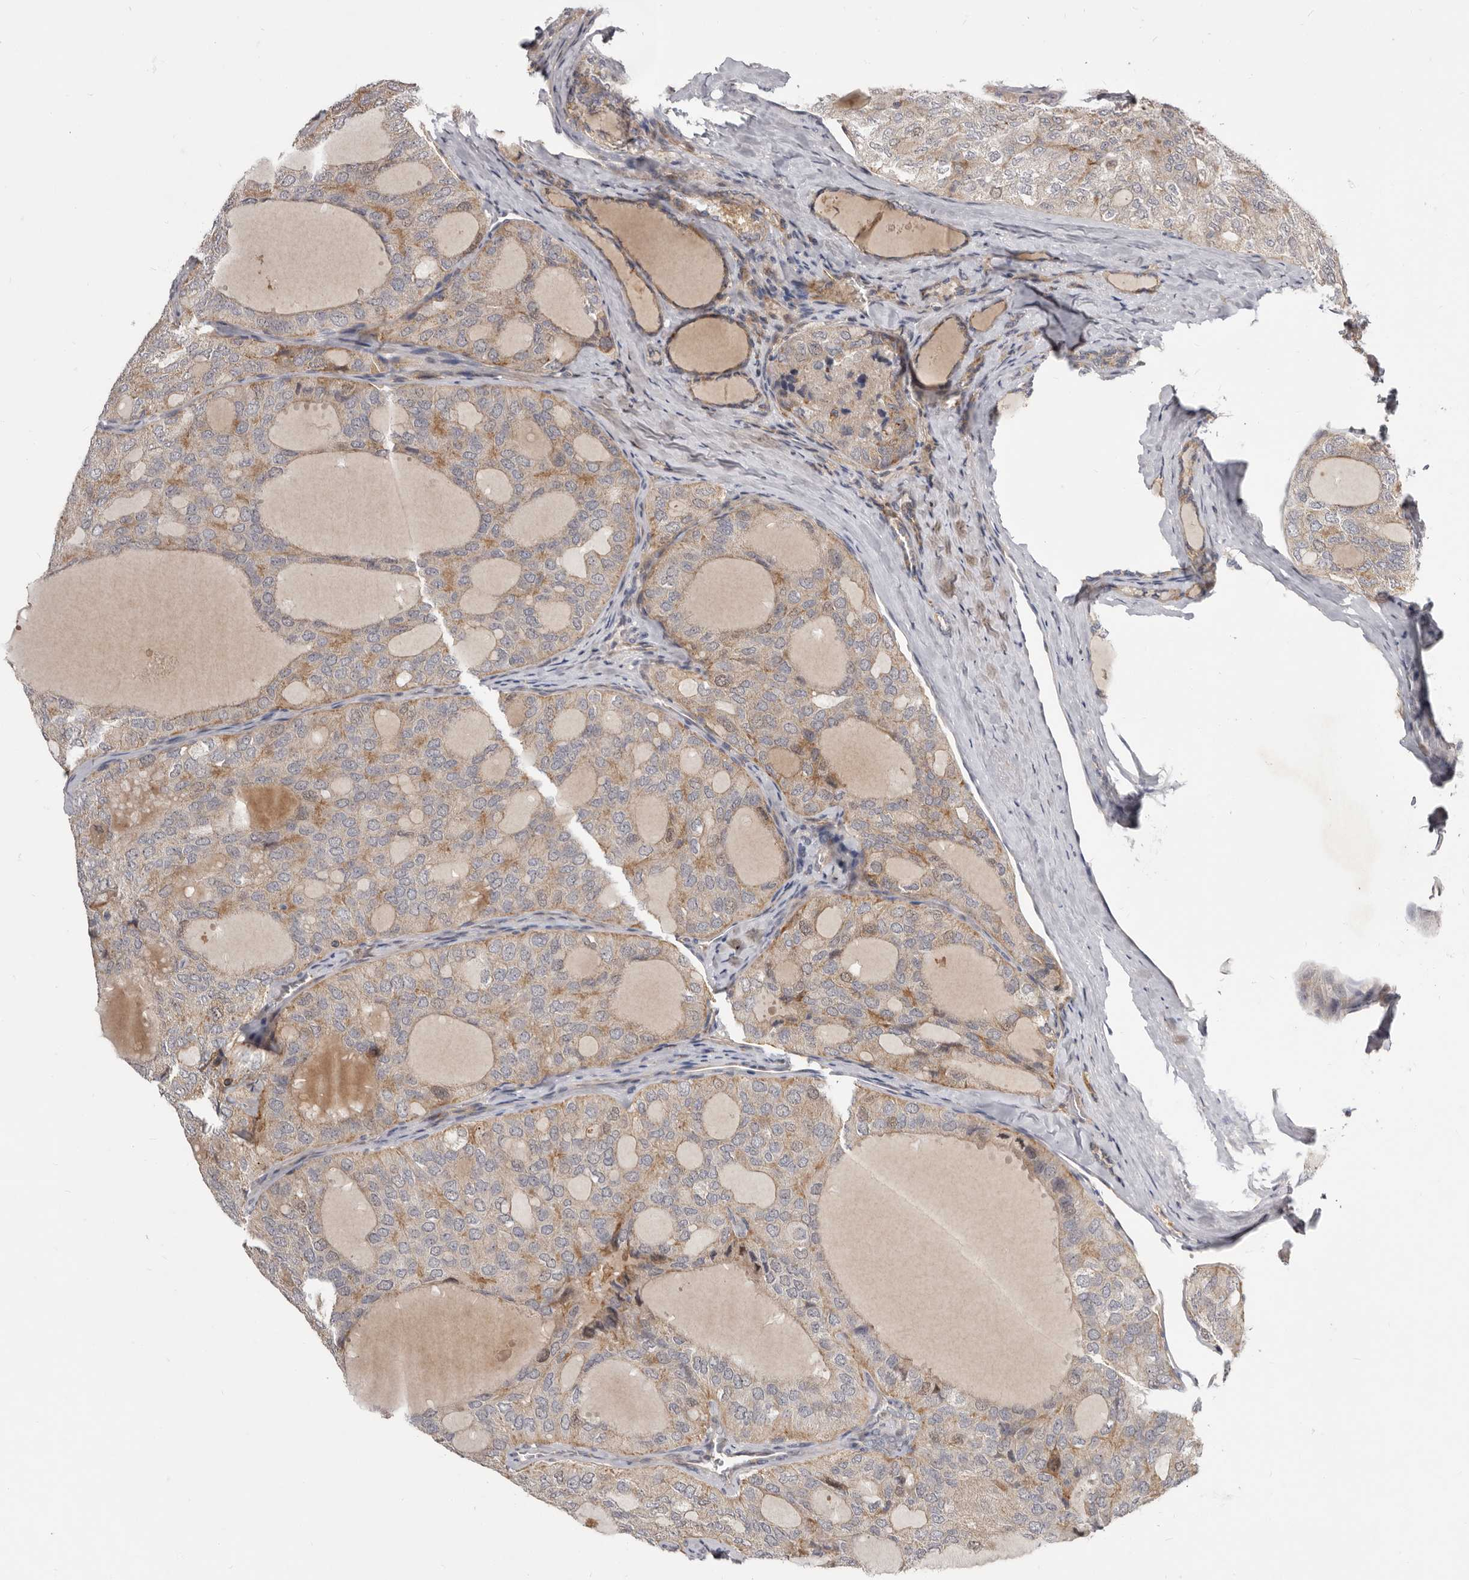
{"staining": {"intensity": "weak", "quantity": "<25%", "location": "cytoplasmic/membranous"}, "tissue": "thyroid cancer", "cell_type": "Tumor cells", "image_type": "cancer", "snomed": [{"axis": "morphology", "description": "Follicular adenoma carcinoma, NOS"}, {"axis": "topography", "description": "Thyroid gland"}], "caption": "This is an IHC image of follicular adenoma carcinoma (thyroid). There is no expression in tumor cells.", "gene": "SMC4", "patient": {"sex": "male", "age": 75}}